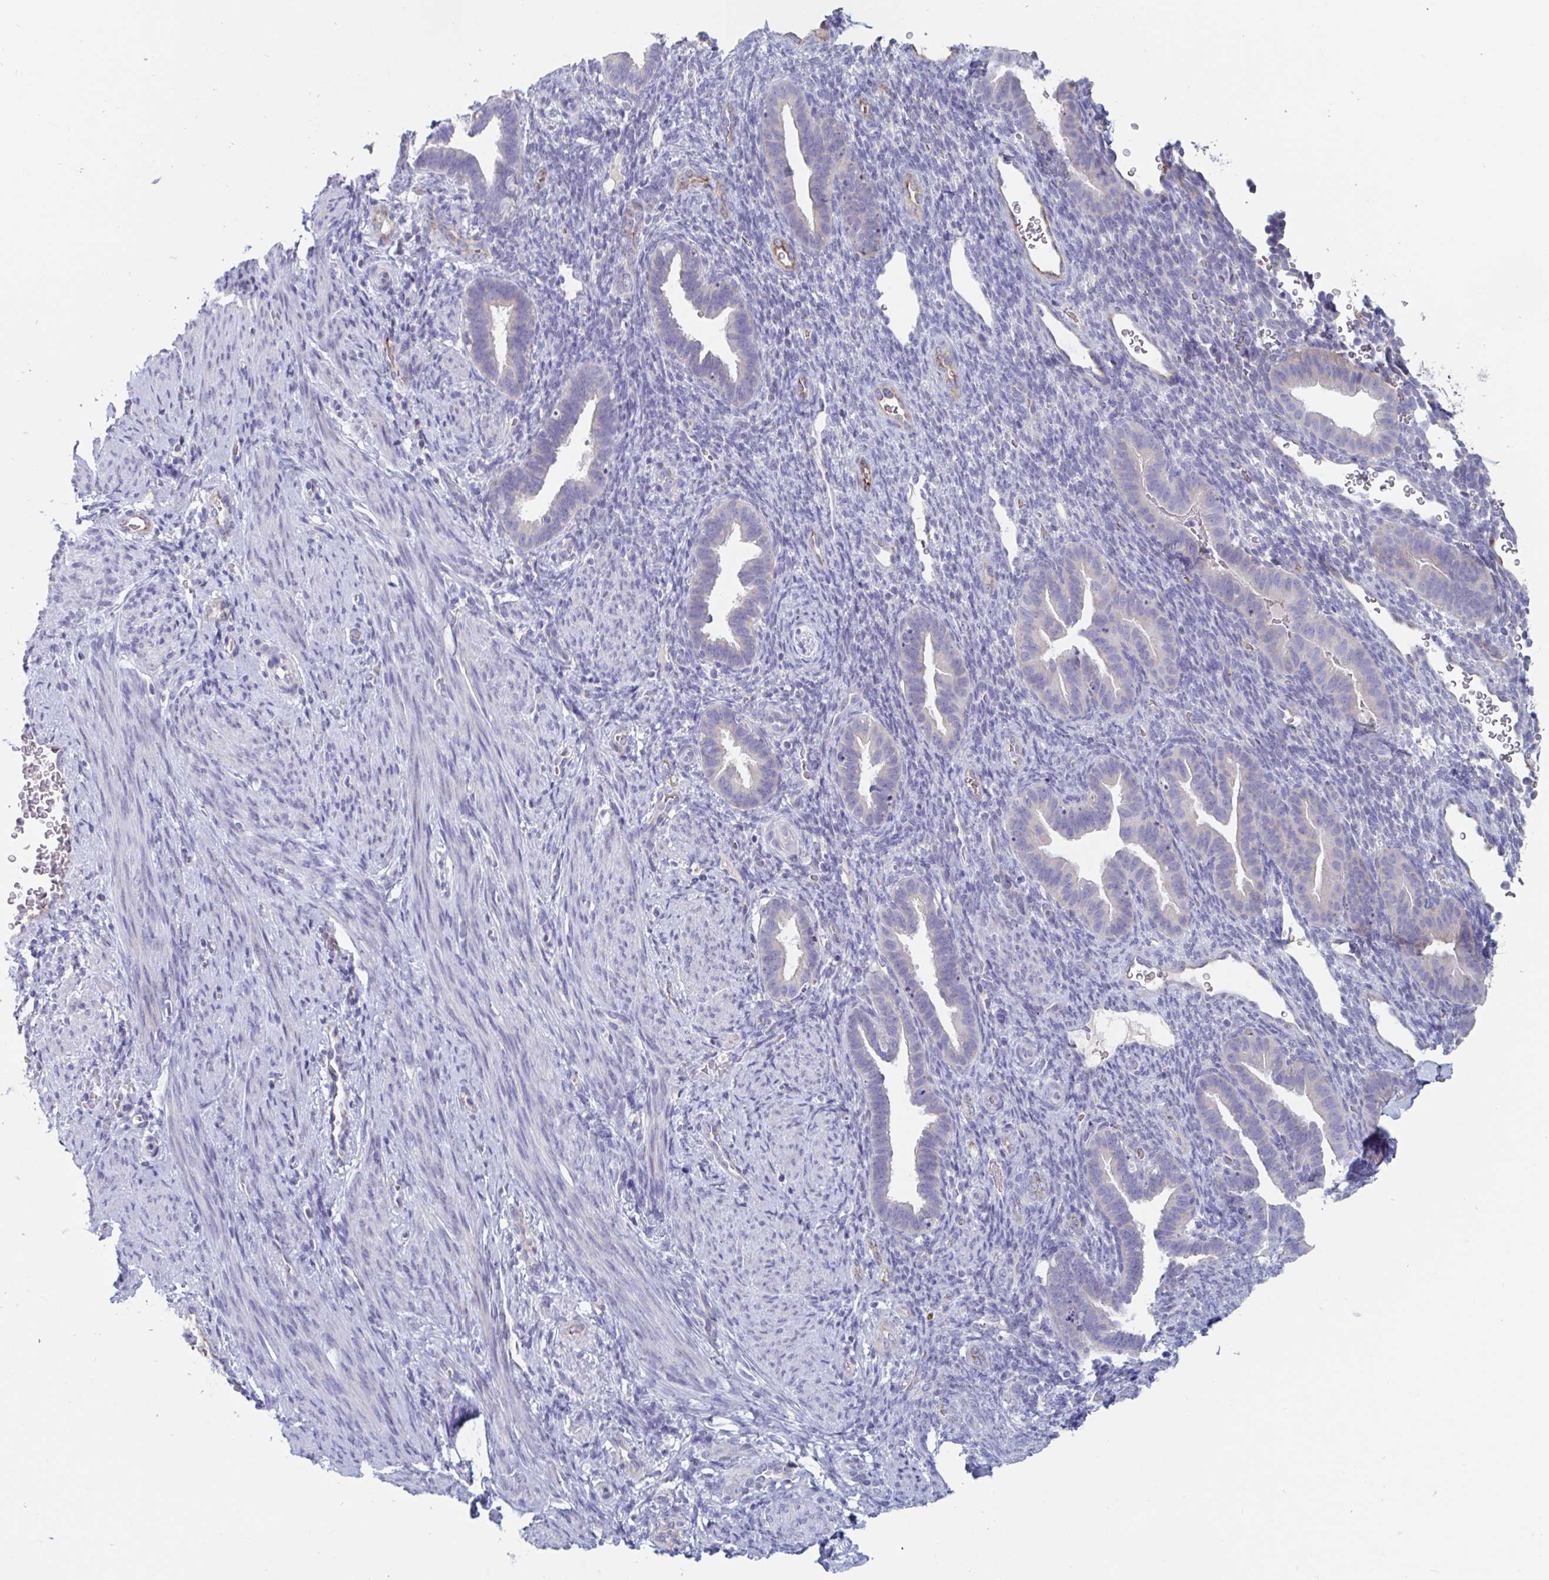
{"staining": {"intensity": "negative", "quantity": "none", "location": "none"}, "tissue": "endometrium", "cell_type": "Cells in endometrial stroma", "image_type": "normal", "snomed": [{"axis": "morphology", "description": "Normal tissue, NOS"}, {"axis": "topography", "description": "Endometrium"}], "caption": "An IHC photomicrograph of unremarkable endometrium is shown. There is no staining in cells in endometrial stroma of endometrium. (DAB IHC with hematoxylin counter stain).", "gene": "ABHD16A", "patient": {"sex": "female", "age": 34}}